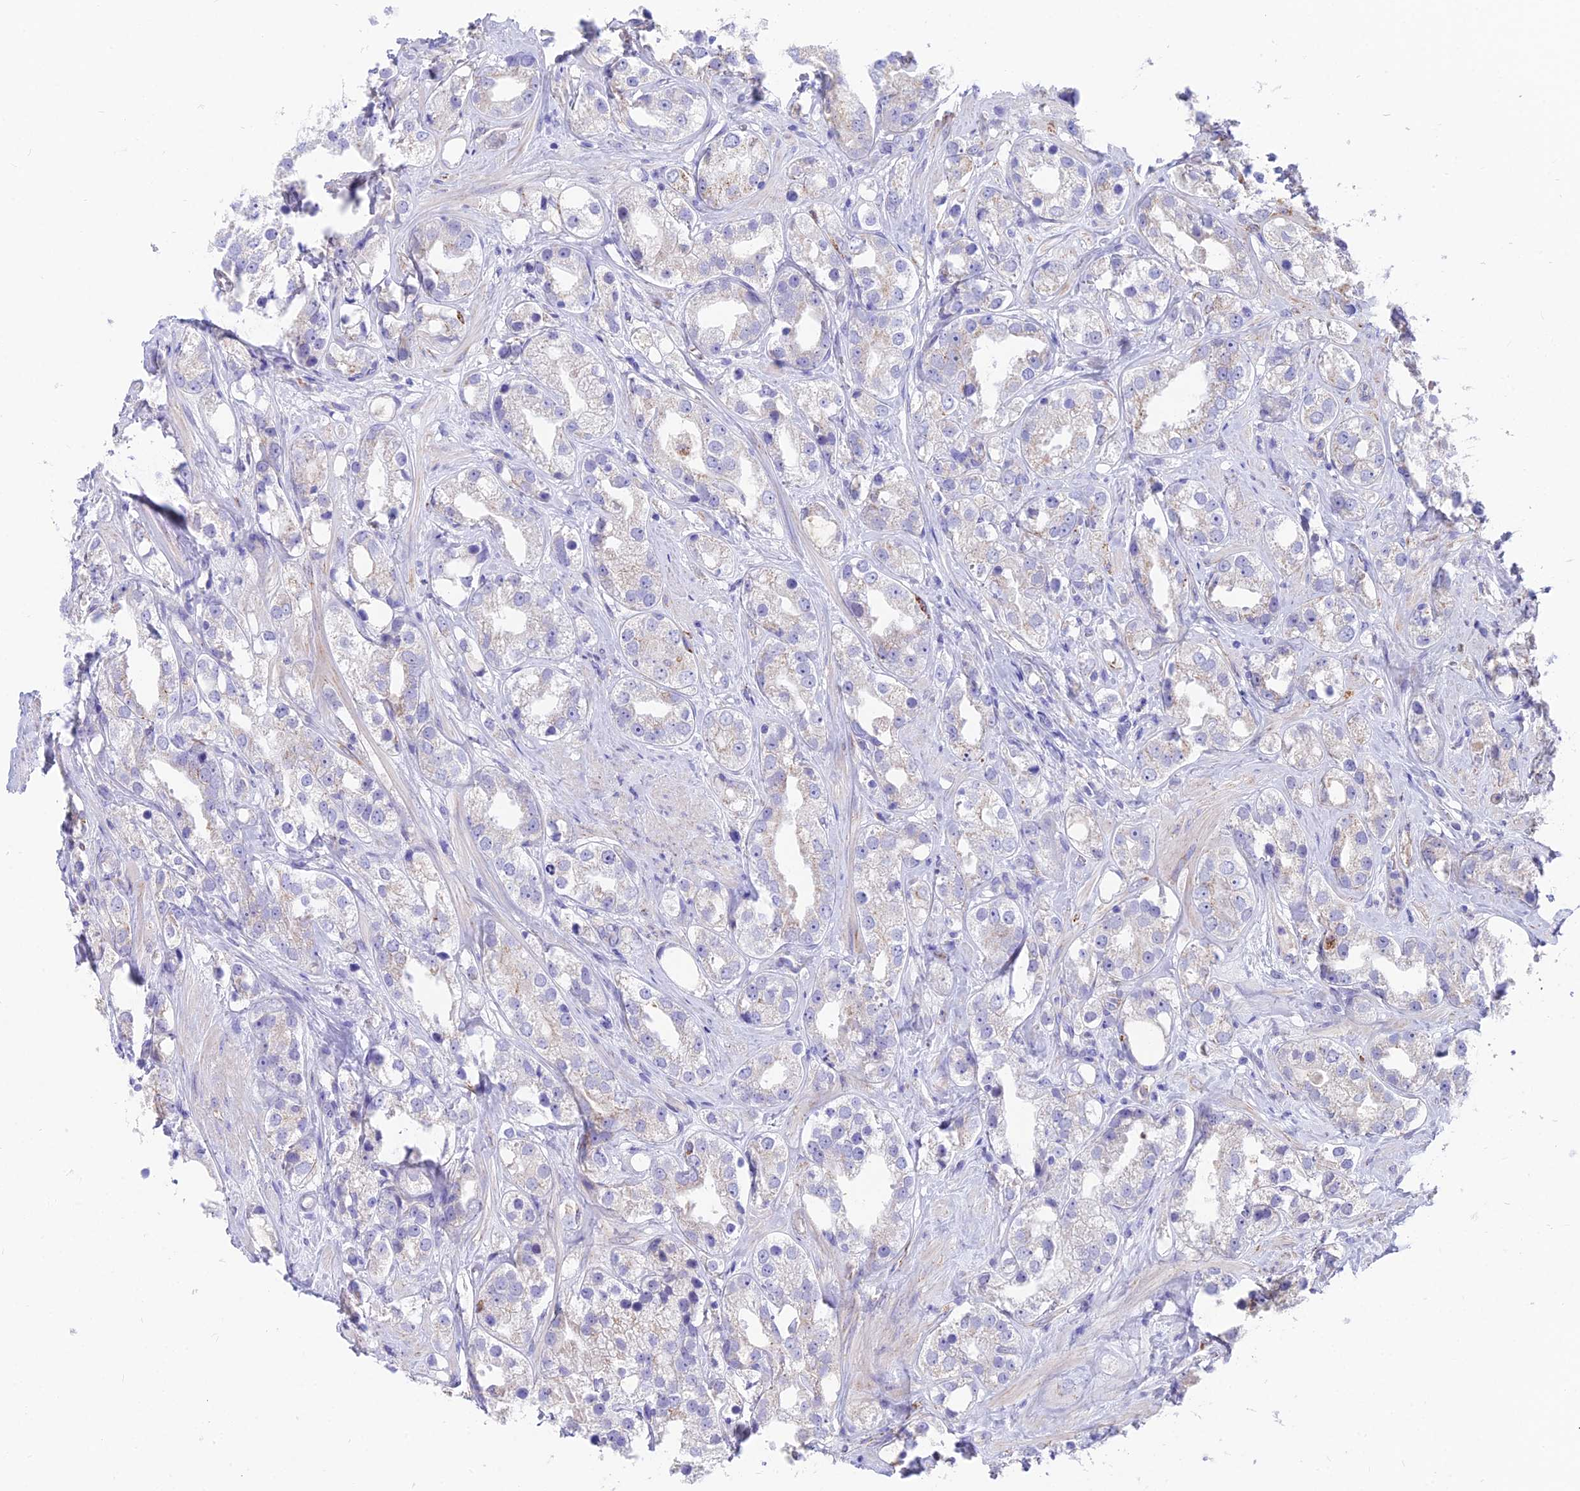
{"staining": {"intensity": "negative", "quantity": "none", "location": "none"}, "tissue": "prostate cancer", "cell_type": "Tumor cells", "image_type": "cancer", "snomed": [{"axis": "morphology", "description": "Adenocarcinoma, NOS"}, {"axis": "topography", "description": "Prostate"}], "caption": "This is an immunohistochemistry photomicrograph of human prostate adenocarcinoma. There is no staining in tumor cells.", "gene": "TIGD6", "patient": {"sex": "male", "age": 79}}